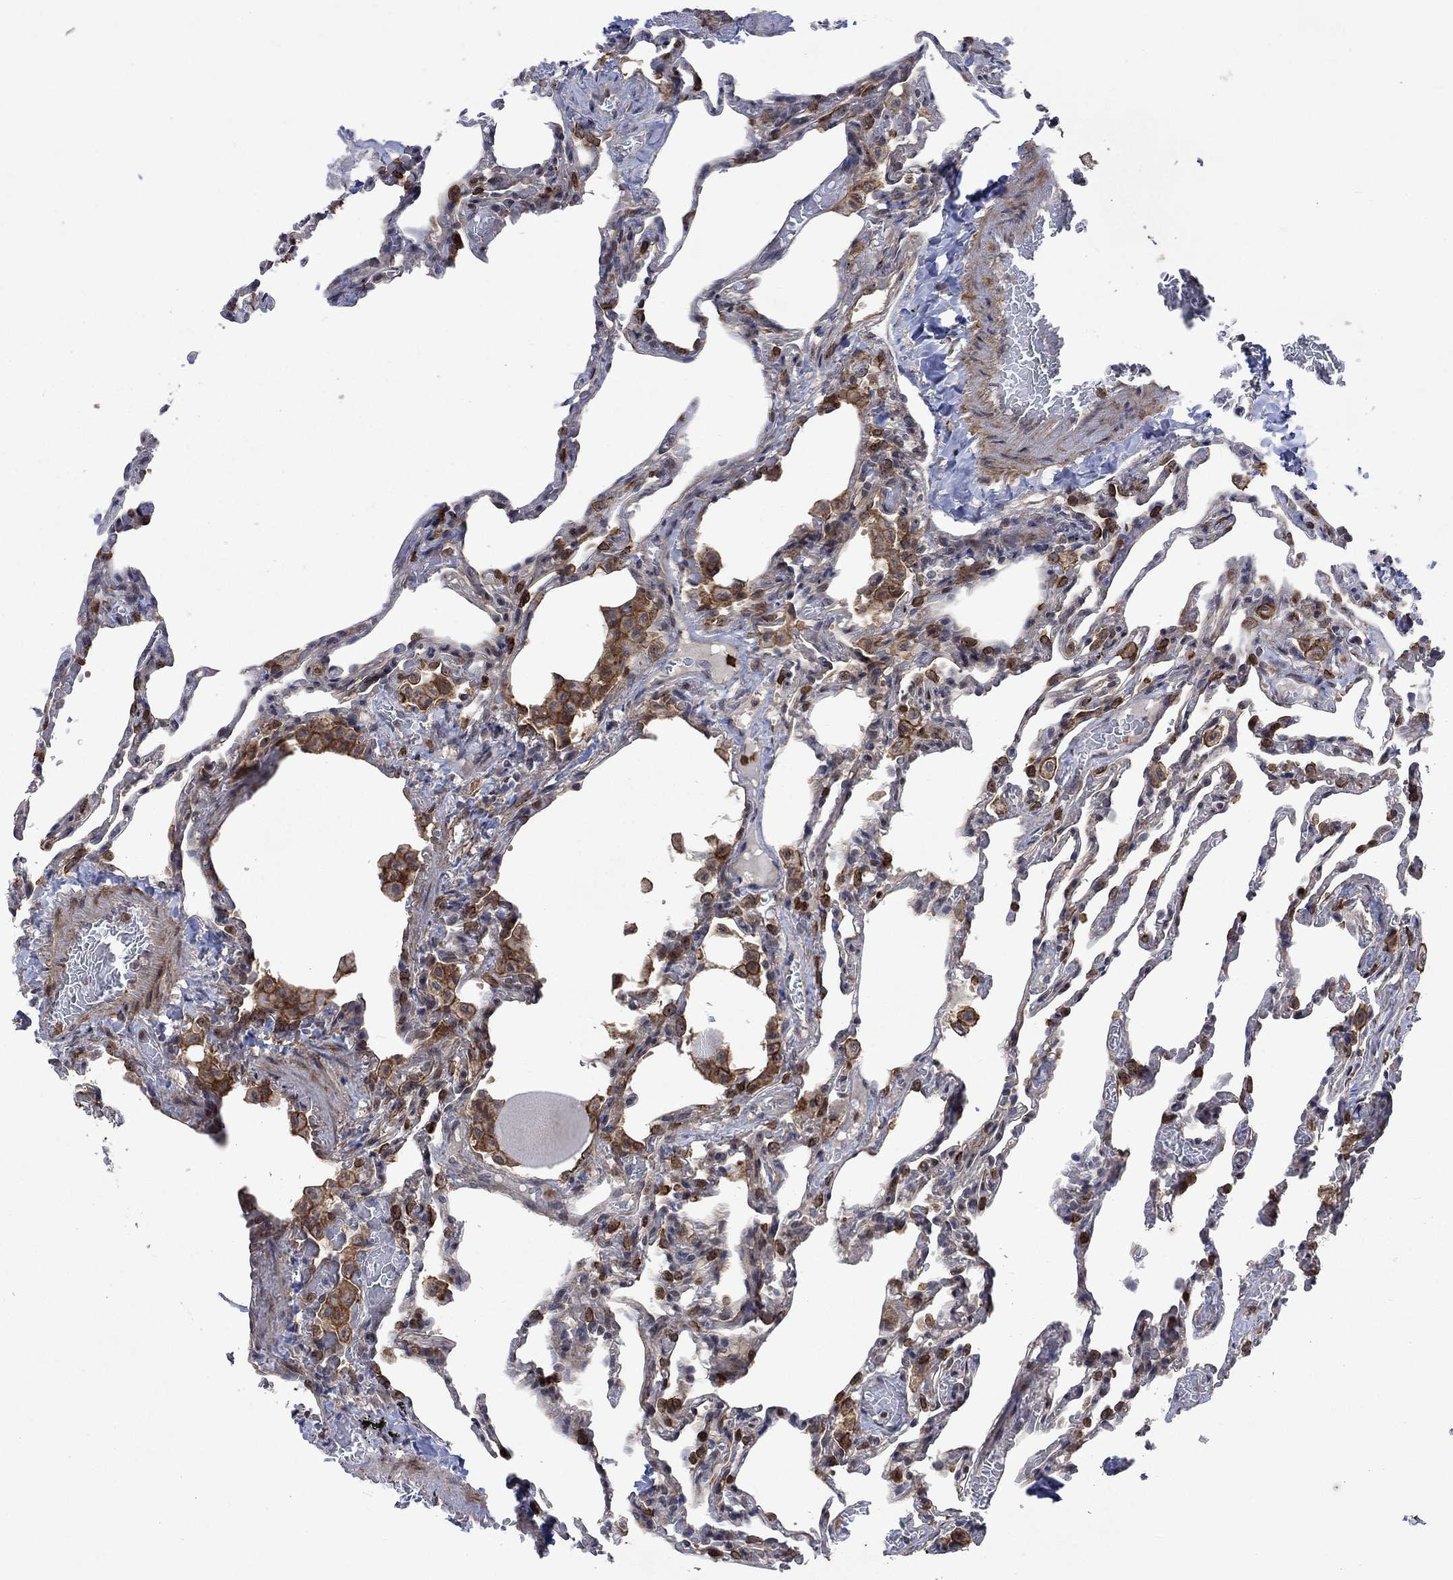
{"staining": {"intensity": "moderate", "quantity": "<25%", "location": "cytoplasmic/membranous"}, "tissue": "lung", "cell_type": "Alveolar cells", "image_type": "normal", "snomed": [{"axis": "morphology", "description": "Normal tissue, NOS"}, {"axis": "topography", "description": "Lung"}], "caption": "This micrograph demonstrates benign lung stained with IHC to label a protein in brown. The cytoplasmic/membranous of alveolar cells show moderate positivity for the protein. Nuclei are counter-stained blue.", "gene": "PPP1R9A", "patient": {"sex": "female", "age": 43}}